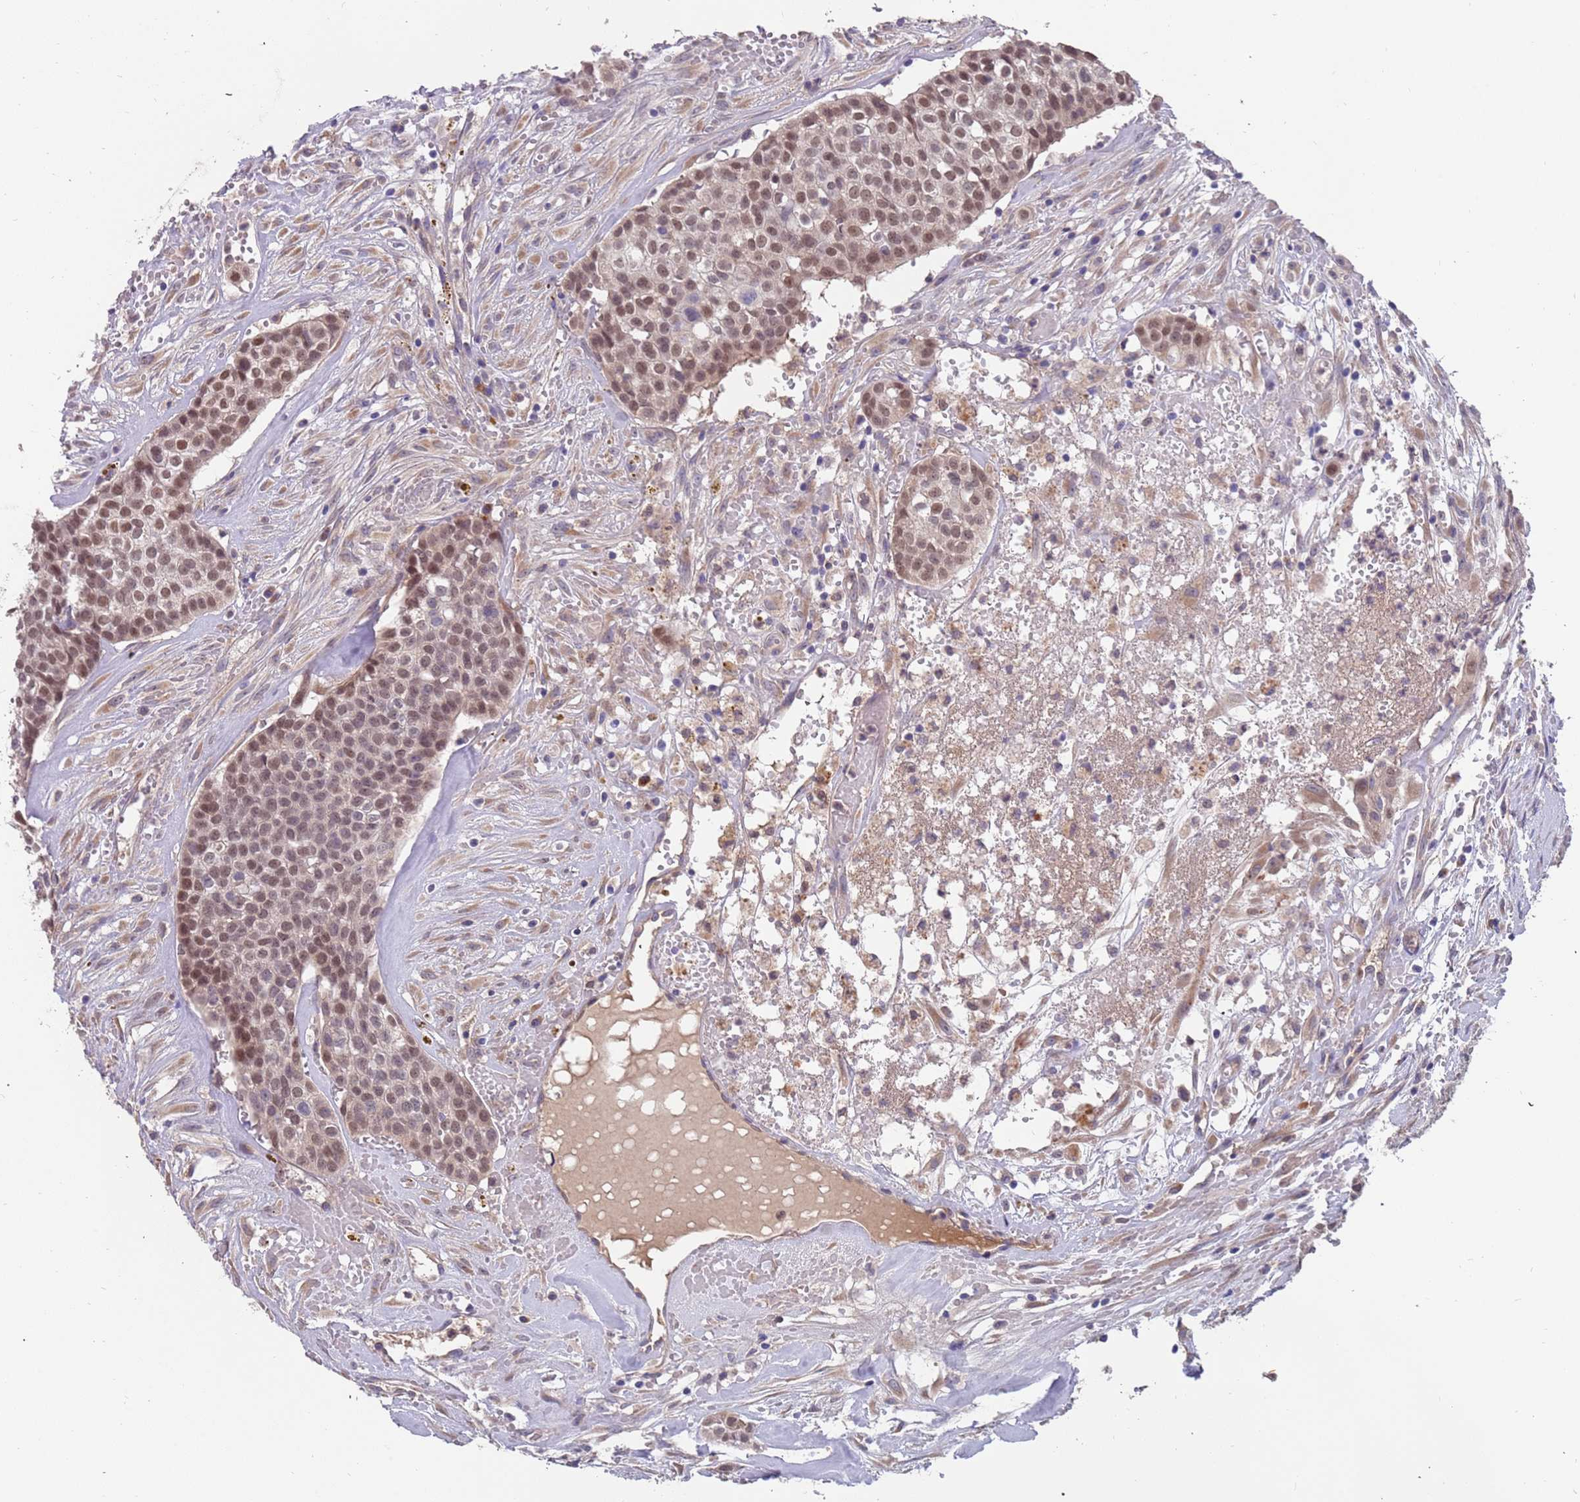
{"staining": {"intensity": "moderate", "quantity": ">75%", "location": "nuclear"}, "tissue": "head and neck cancer", "cell_type": "Tumor cells", "image_type": "cancer", "snomed": [{"axis": "morphology", "description": "Adenocarcinoma, NOS"}, {"axis": "topography", "description": "Head-Neck"}], "caption": "Immunohistochemical staining of head and neck adenocarcinoma shows medium levels of moderate nuclear positivity in approximately >75% of tumor cells.", "gene": "ZNF746", "patient": {"sex": "male", "age": 81}}